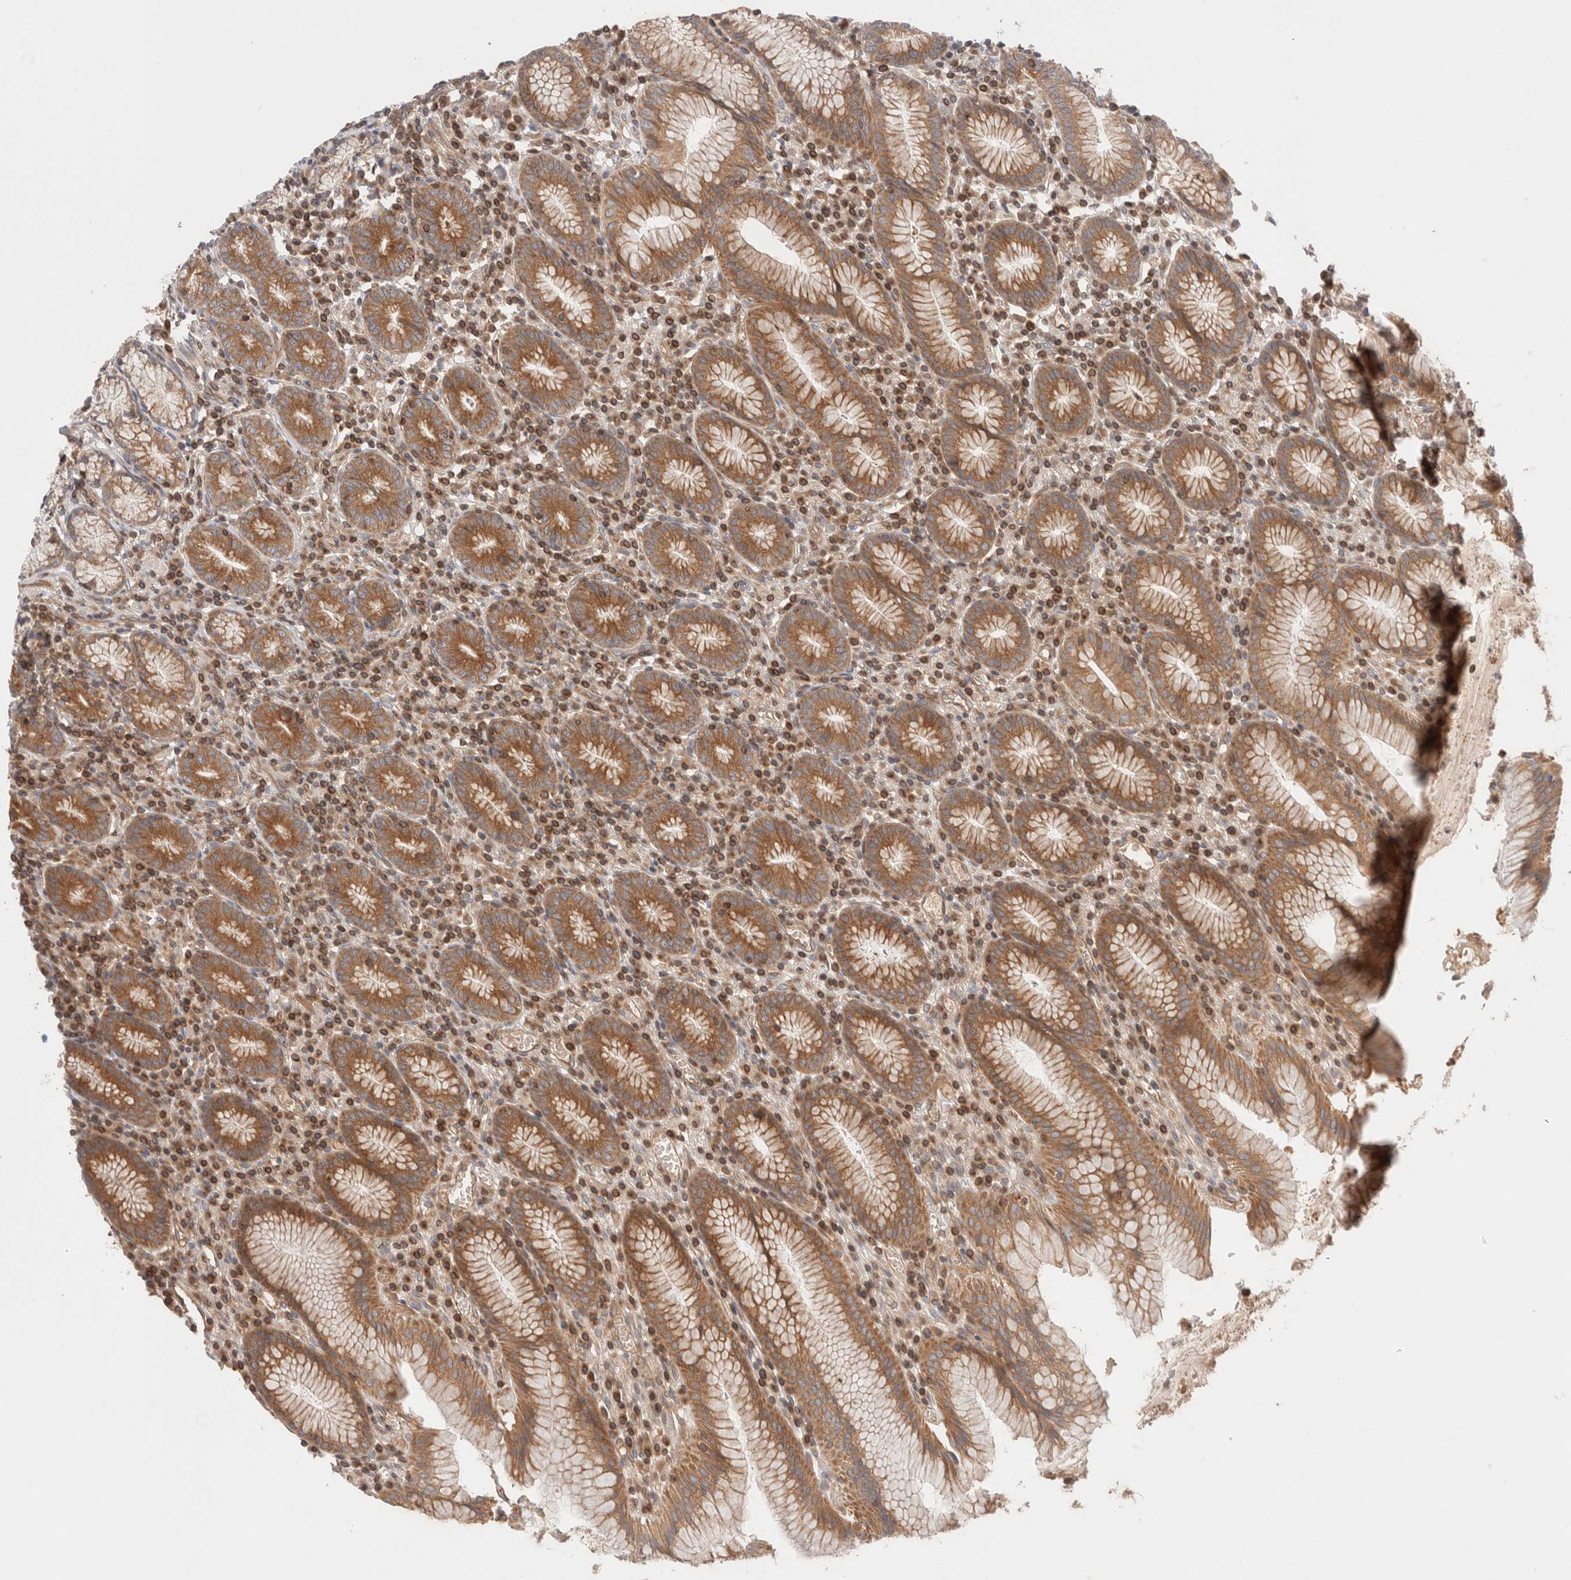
{"staining": {"intensity": "moderate", "quantity": ">75%", "location": "cytoplasmic/membranous"}, "tissue": "stomach", "cell_type": "Glandular cells", "image_type": "normal", "snomed": [{"axis": "morphology", "description": "Normal tissue, NOS"}, {"axis": "topography", "description": "Stomach"}], "caption": "Immunohistochemical staining of unremarkable human stomach exhibits >75% levels of moderate cytoplasmic/membranous protein expression in approximately >75% of glandular cells. The protein is stained brown, and the nuclei are stained in blue (DAB IHC with brightfield microscopy, high magnification).", "gene": "SIKE1", "patient": {"sex": "male", "age": 55}}